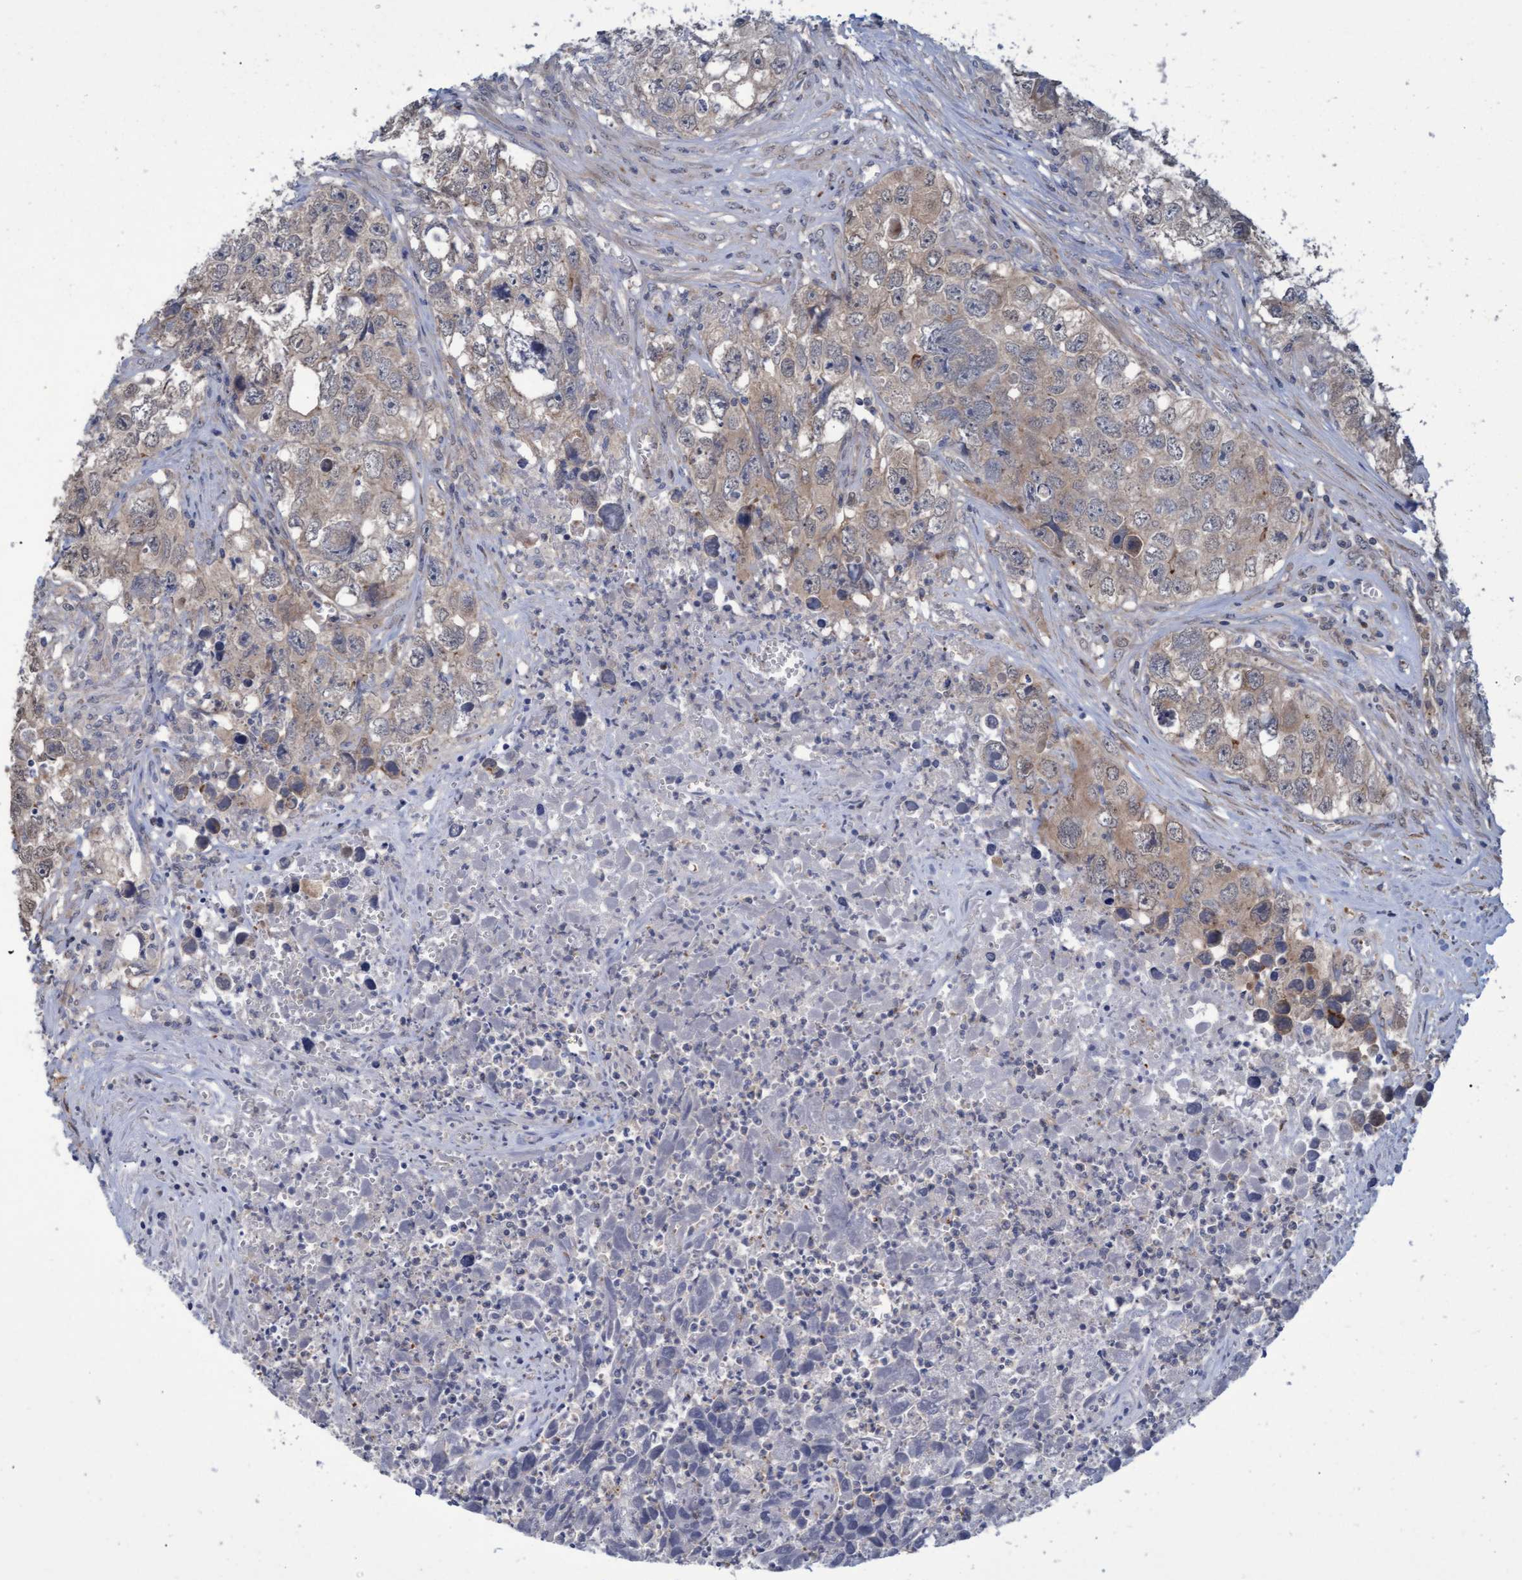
{"staining": {"intensity": "weak", "quantity": "25%-75%", "location": "cytoplasmic/membranous"}, "tissue": "testis cancer", "cell_type": "Tumor cells", "image_type": "cancer", "snomed": [{"axis": "morphology", "description": "Seminoma, NOS"}, {"axis": "morphology", "description": "Carcinoma, Embryonal, NOS"}, {"axis": "topography", "description": "Testis"}], "caption": "Immunohistochemistry staining of testis embryonal carcinoma, which shows low levels of weak cytoplasmic/membranous expression in about 25%-75% of tumor cells indicating weak cytoplasmic/membranous protein positivity. The staining was performed using DAB (3,3'-diaminobenzidine) (brown) for protein detection and nuclei were counterstained in hematoxylin (blue).", "gene": "NAA15", "patient": {"sex": "male", "age": 43}}